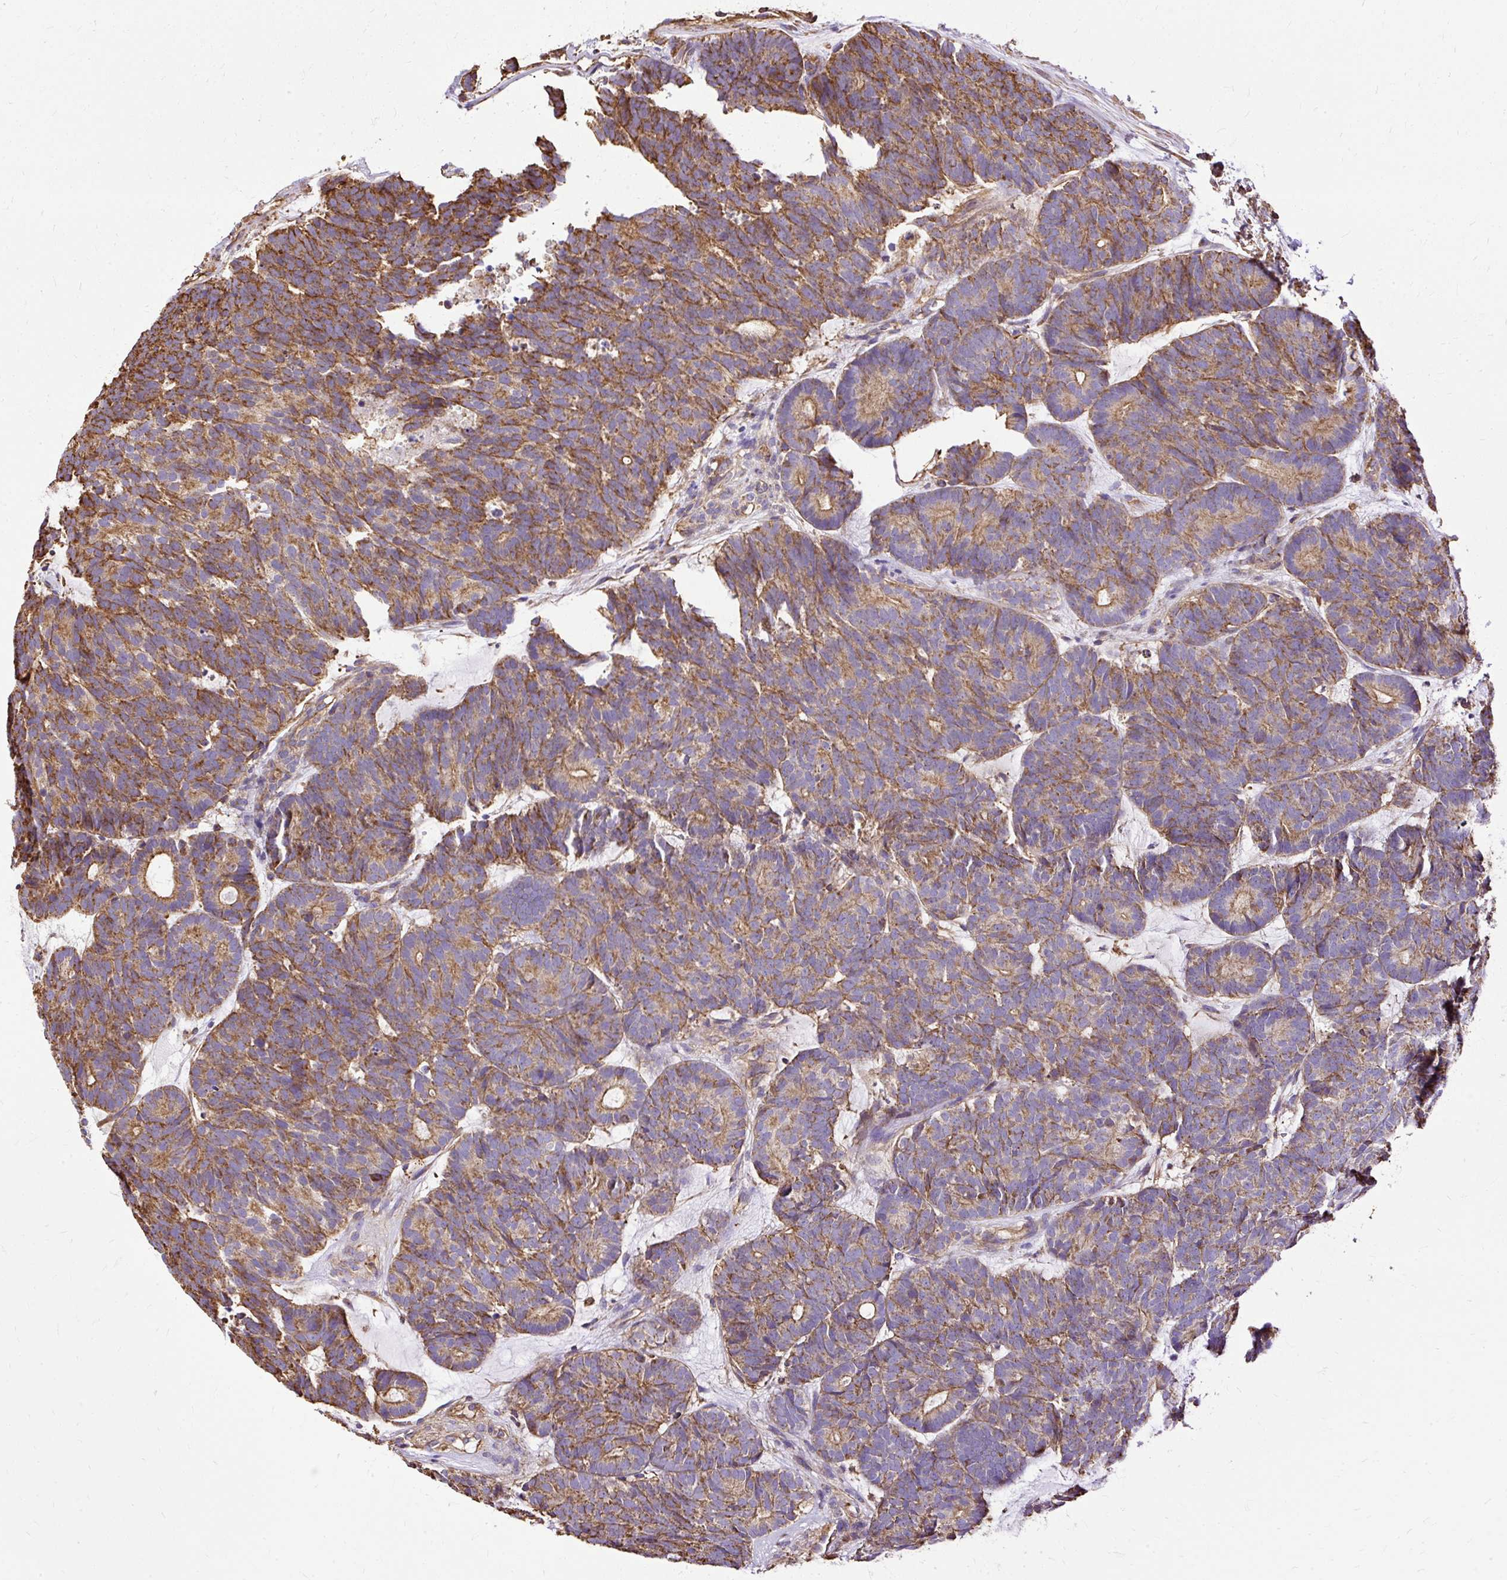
{"staining": {"intensity": "moderate", "quantity": ">75%", "location": "cytoplasmic/membranous"}, "tissue": "head and neck cancer", "cell_type": "Tumor cells", "image_type": "cancer", "snomed": [{"axis": "morphology", "description": "Adenocarcinoma, NOS"}, {"axis": "topography", "description": "Head-Neck"}], "caption": "Tumor cells show moderate cytoplasmic/membranous staining in approximately >75% of cells in head and neck cancer. (DAB = brown stain, brightfield microscopy at high magnification).", "gene": "KLHL11", "patient": {"sex": "female", "age": 81}}